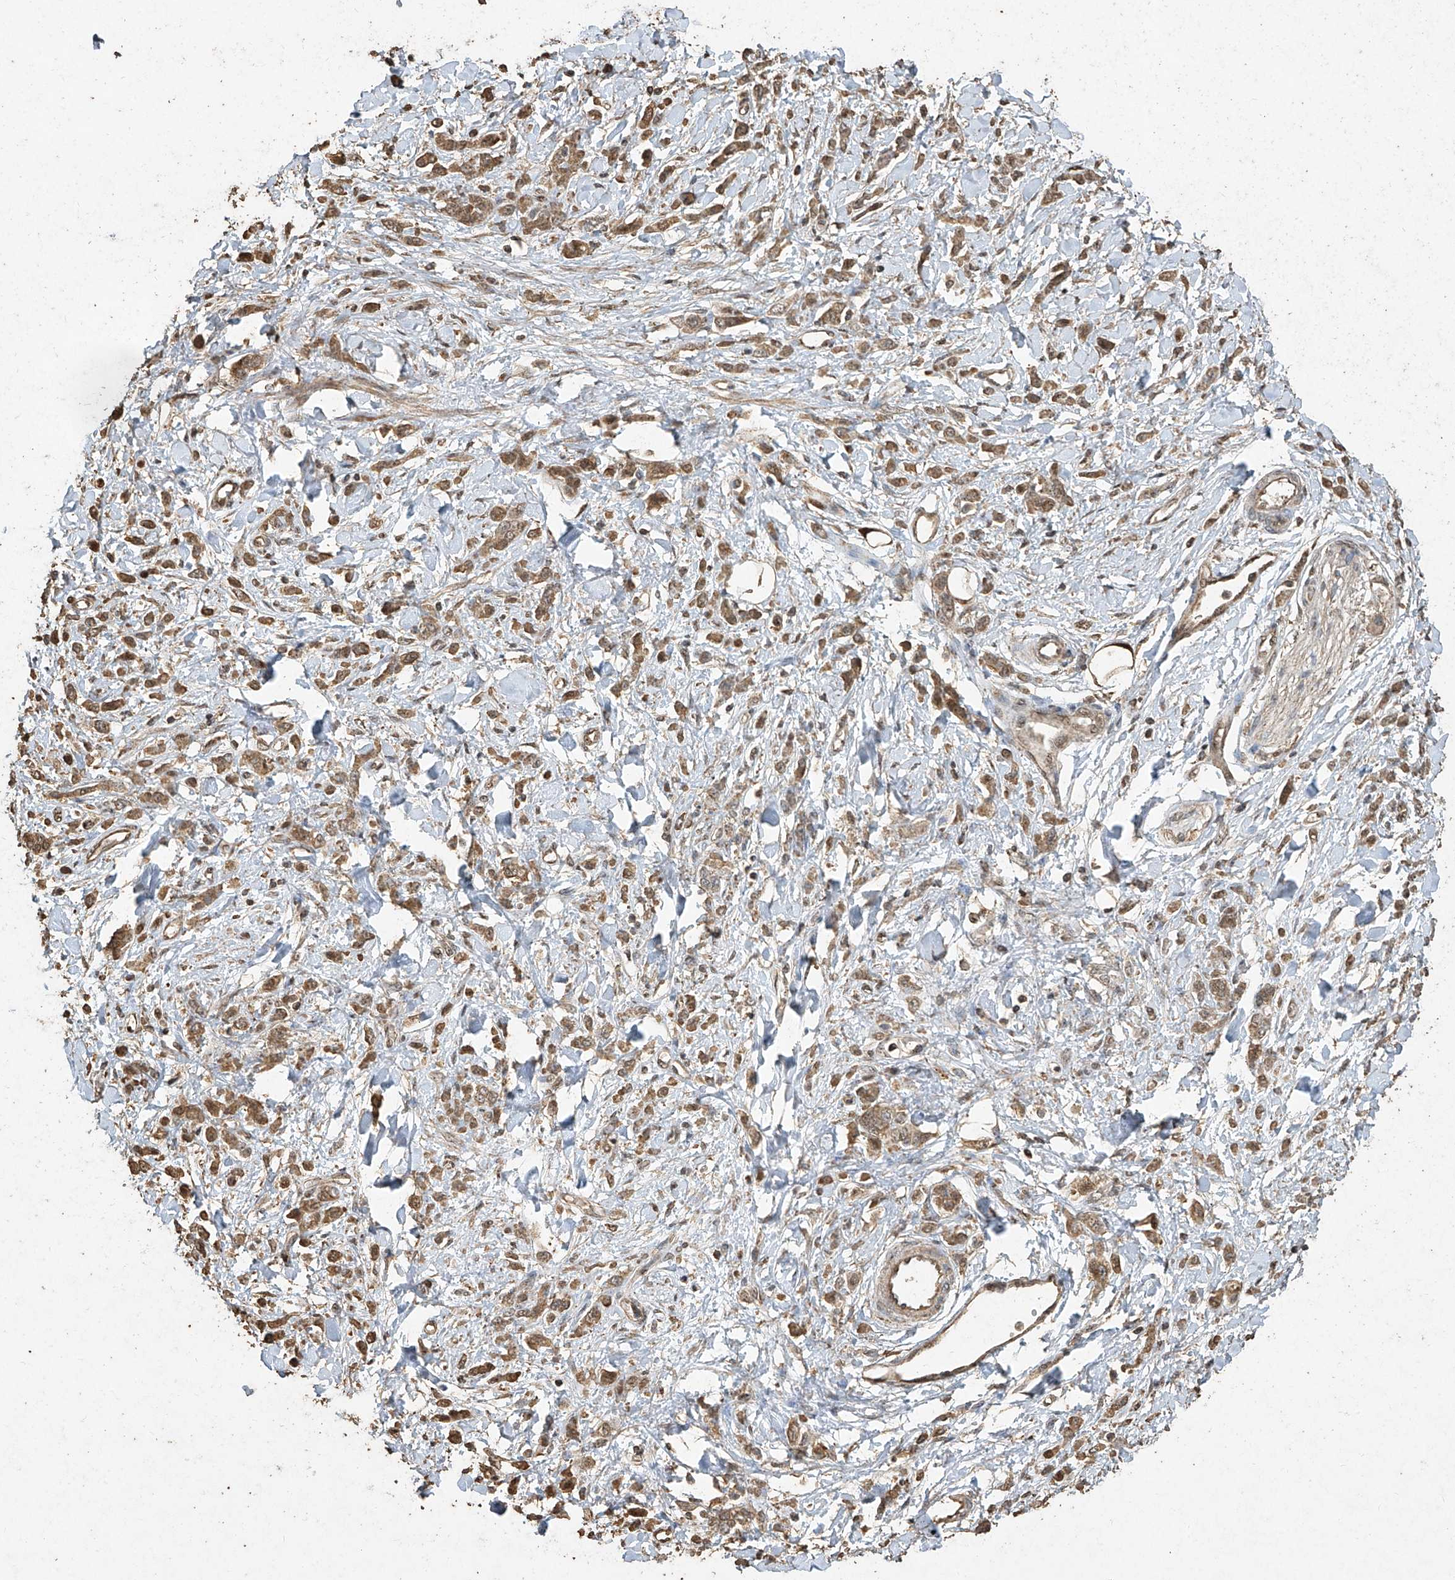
{"staining": {"intensity": "moderate", "quantity": ">75%", "location": "cytoplasmic/membranous"}, "tissue": "stomach cancer", "cell_type": "Tumor cells", "image_type": "cancer", "snomed": [{"axis": "morphology", "description": "Normal tissue, NOS"}, {"axis": "morphology", "description": "Adenocarcinoma, NOS"}, {"axis": "topography", "description": "Stomach"}], "caption": "The photomicrograph exhibits a brown stain indicating the presence of a protein in the cytoplasmic/membranous of tumor cells in adenocarcinoma (stomach).", "gene": "ERBB3", "patient": {"sex": "male", "age": 82}}